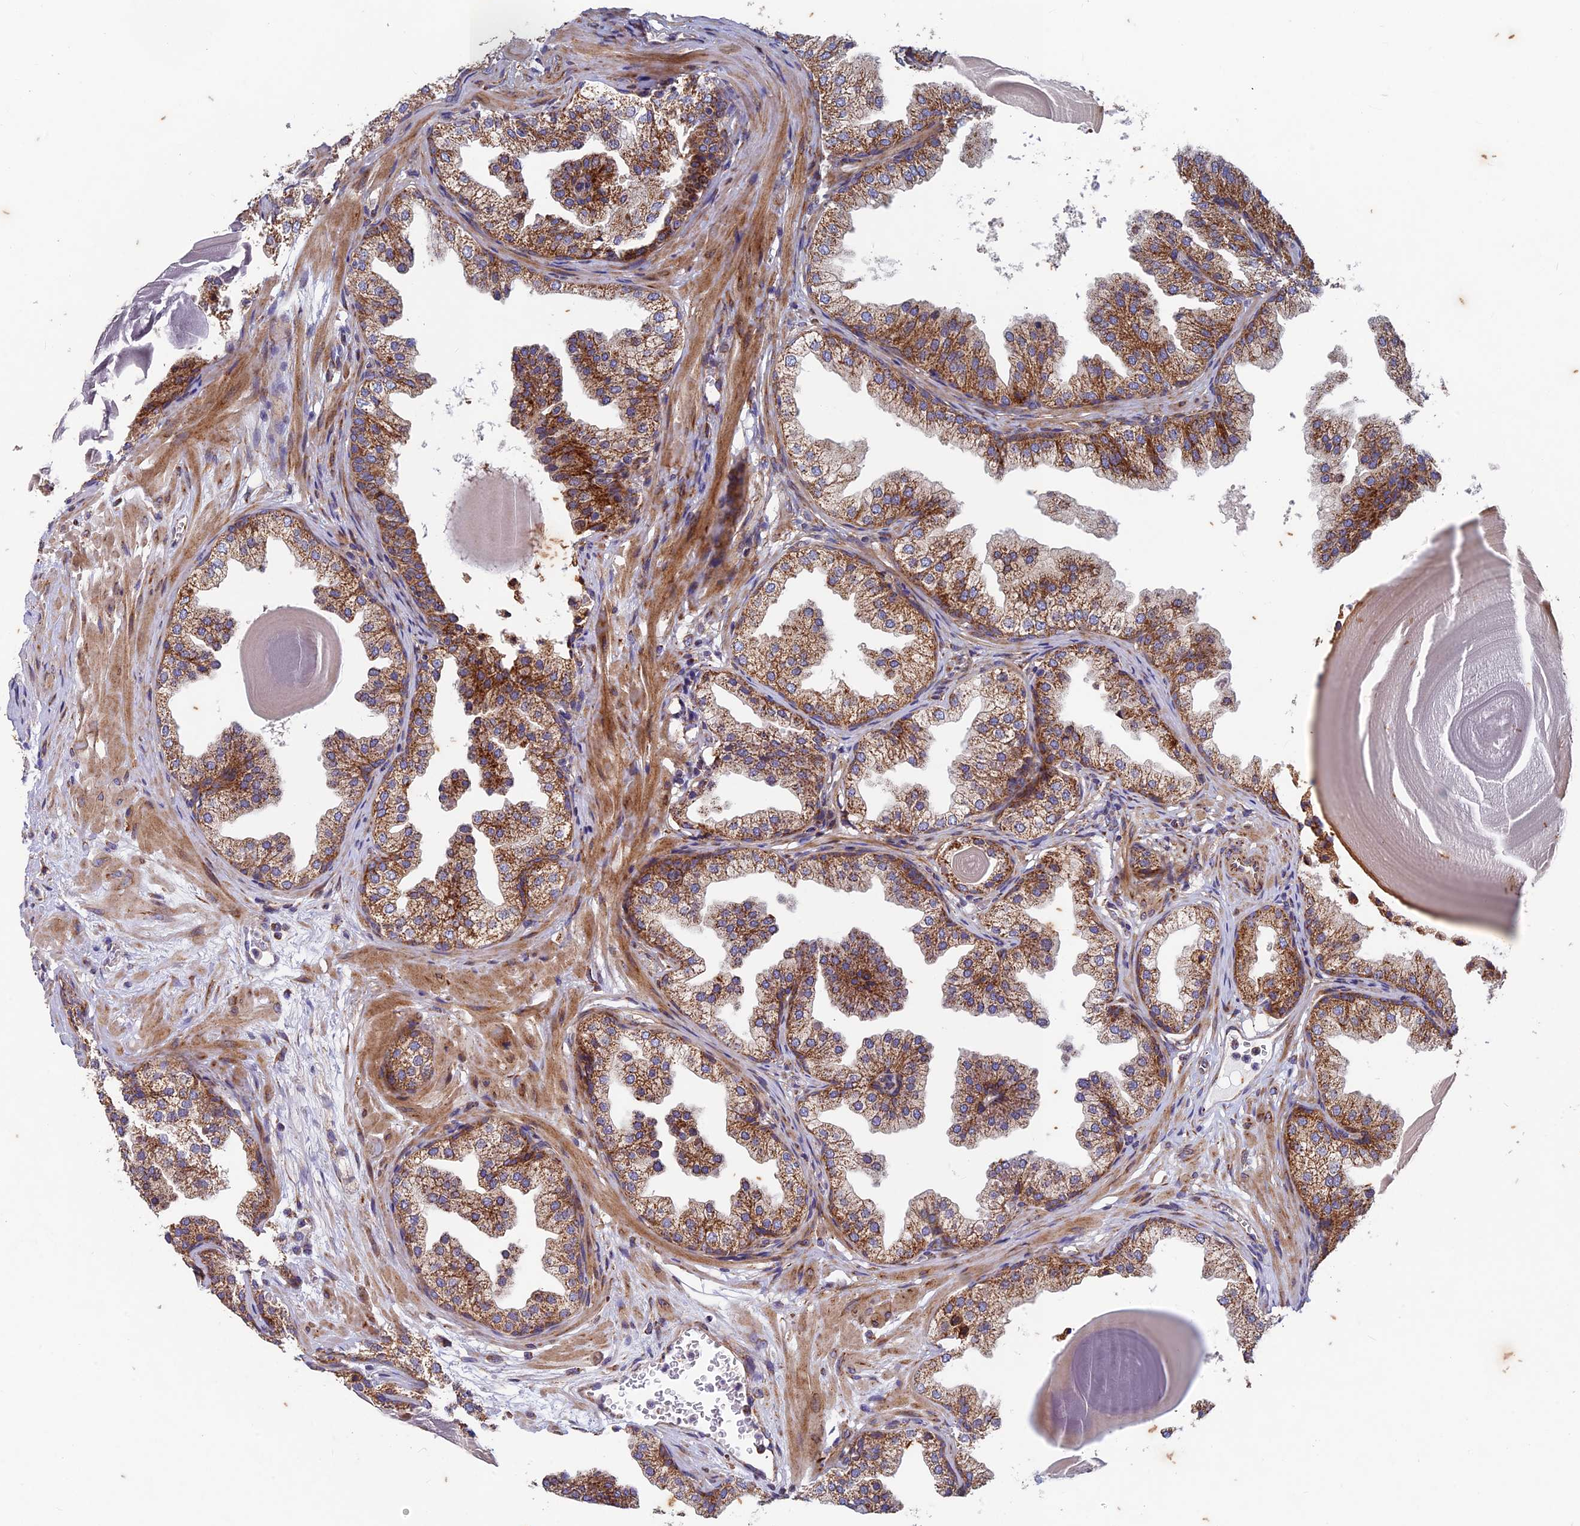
{"staining": {"intensity": "moderate", "quantity": ">75%", "location": "cytoplasmic/membranous"}, "tissue": "prostate", "cell_type": "Glandular cells", "image_type": "normal", "snomed": [{"axis": "morphology", "description": "Normal tissue, NOS"}, {"axis": "topography", "description": "Prostate"}], "caption": "High-magnification brightfield microscopy of unremarkable prostate stained with DAB (3,3'-diaminobenzidine) (brown) and counterstained with hematoxylin (blue). glandular cells exhibit moderate cytoplasmic/membranous positivity is identified in about>75% of cells.", "gene": "AP4S1", "patient": {"sex": "male", "age": 48}}